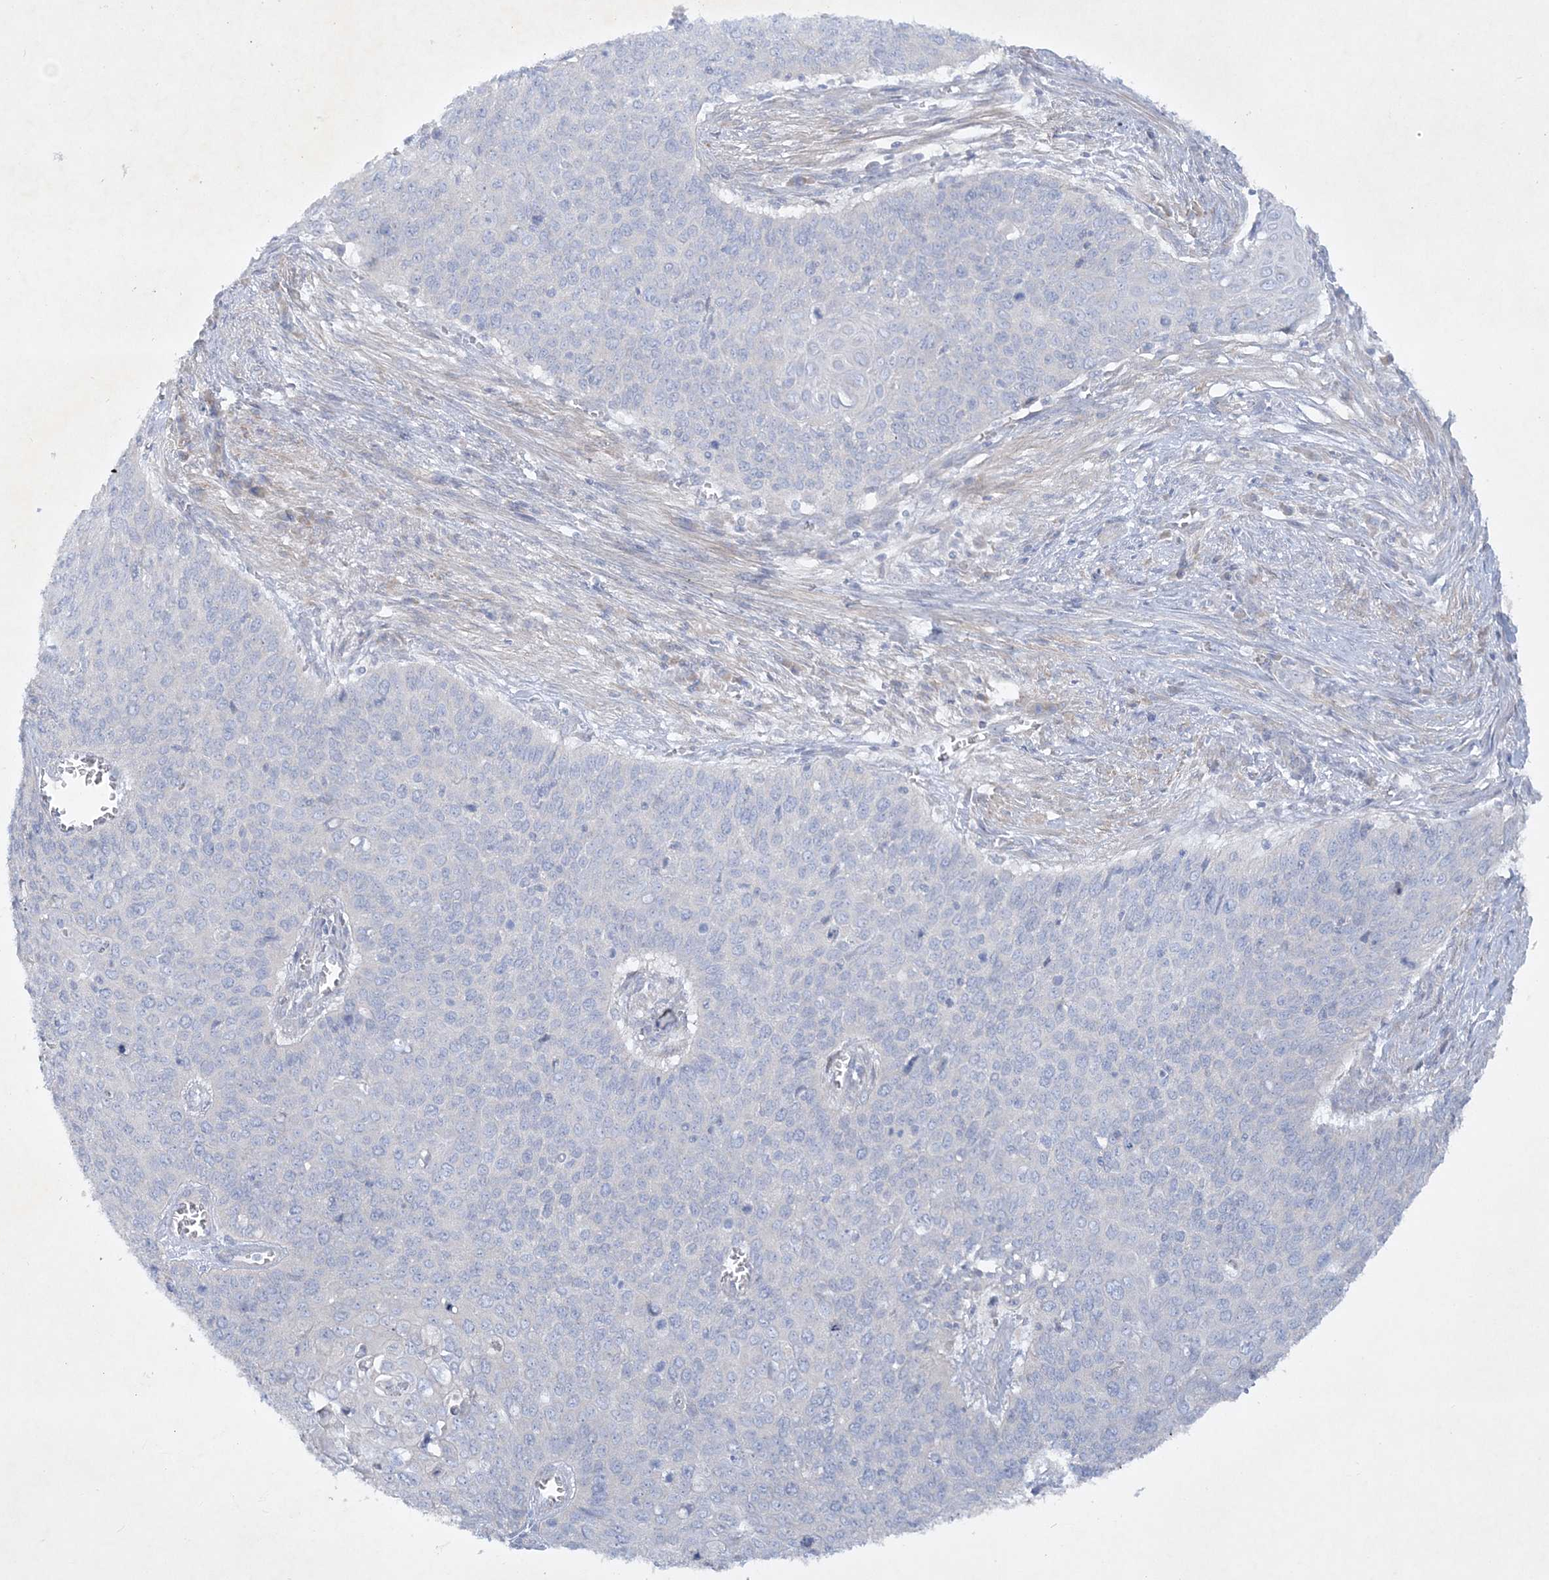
{"staining": {"intensity": "negative", "quantity": "none", "location": "none"}, "tissue": "cervical cancer", "cell_type": "Tumor cells", "image_type": "cancer", "snomed": [{"axis": "morphology", "description": "Squamous cell carcinoma, NOS"}, {"axis": "topography", "description": "Cervix"}], "caption": "Tumor cells are negative for brown protein staining in cervical cancer.", "gene": "FARSB", "patient": {"sex": "female", "age": 39}}